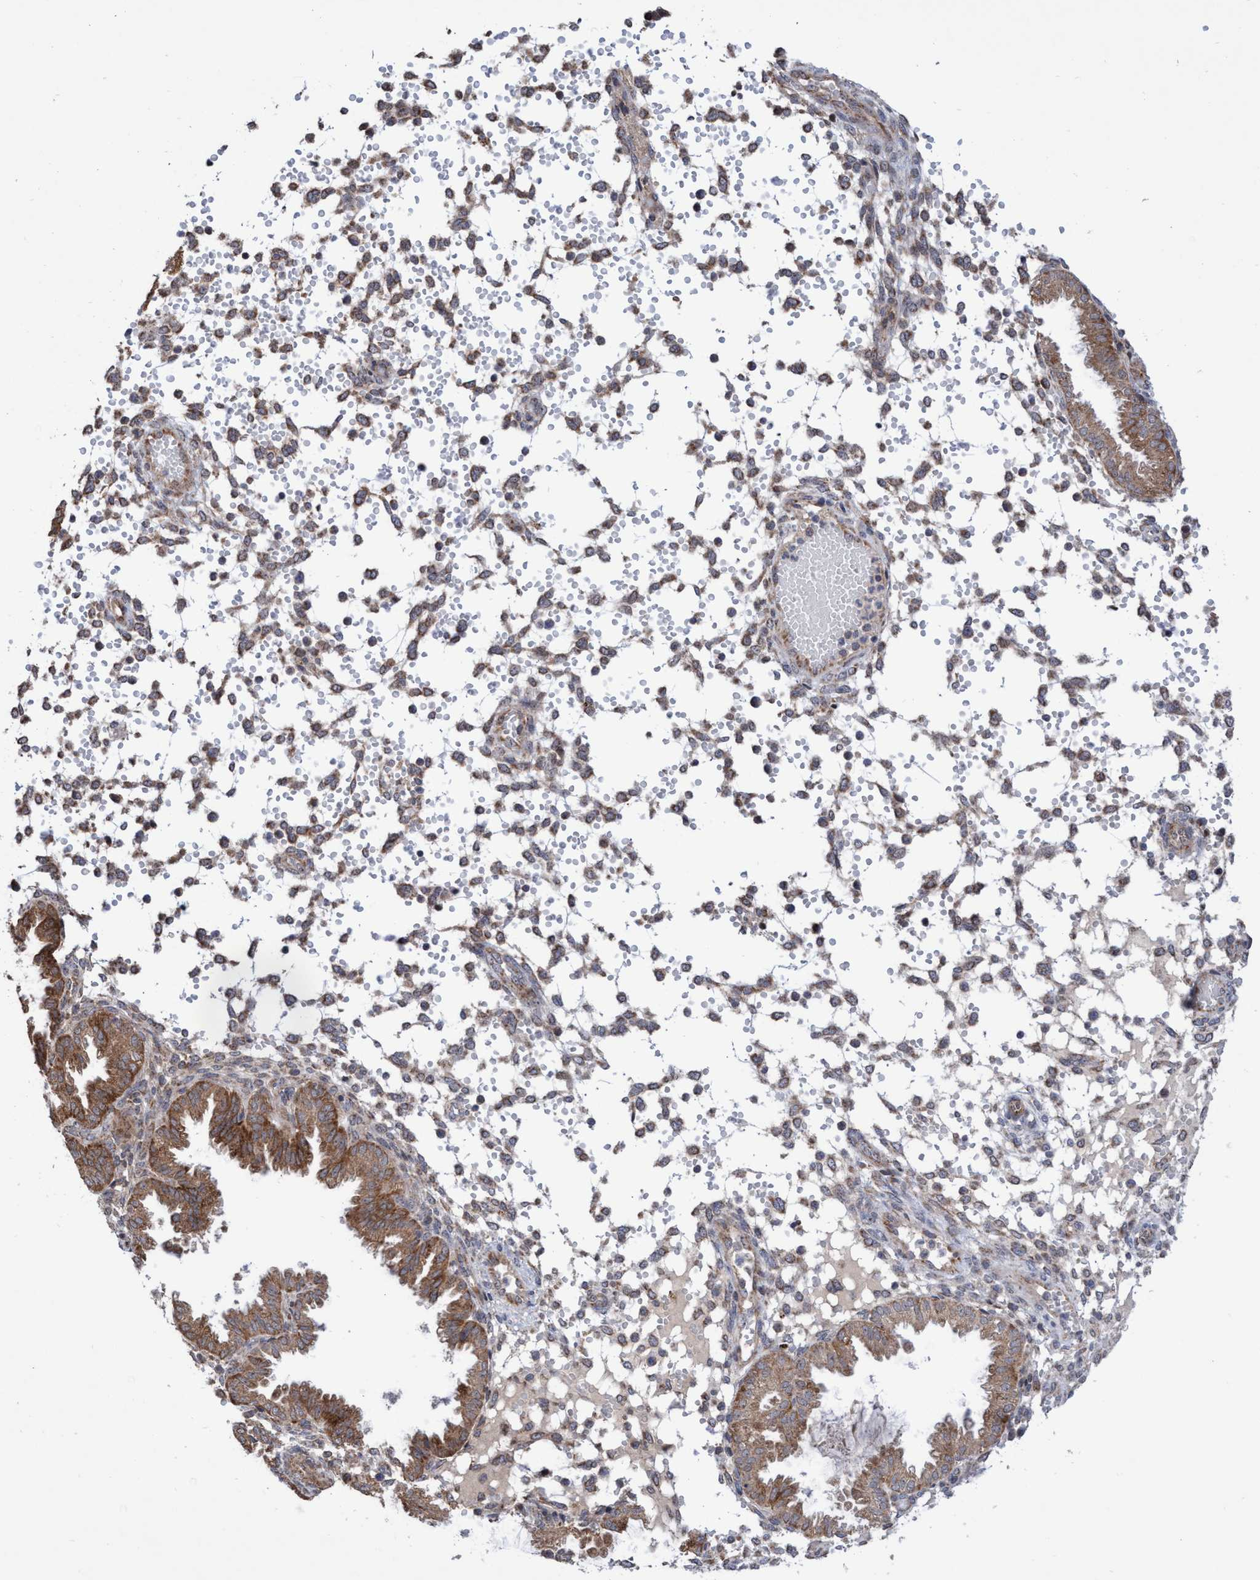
{"staining": {"intensity": "negative", "quantity": "none", "location": "none"}, "tissue": "endometrium", "cell_type": "Cells in endometrial stroma", "image_type": "normal", "snomed": [{"axis": "morphology", "description": "Normal tissue, NOS"}, {"axis": "topography", "description": "Endometrium"}], "caption": "IHC image of normal endometrium: human endometrium stained with DAB (3,3'-diaminobenzidine) demonstrates no significant protein staining in cells in endometrial stroma.", "gene": "P2RY14", "patient": {"sex": "female", "age": 33}}